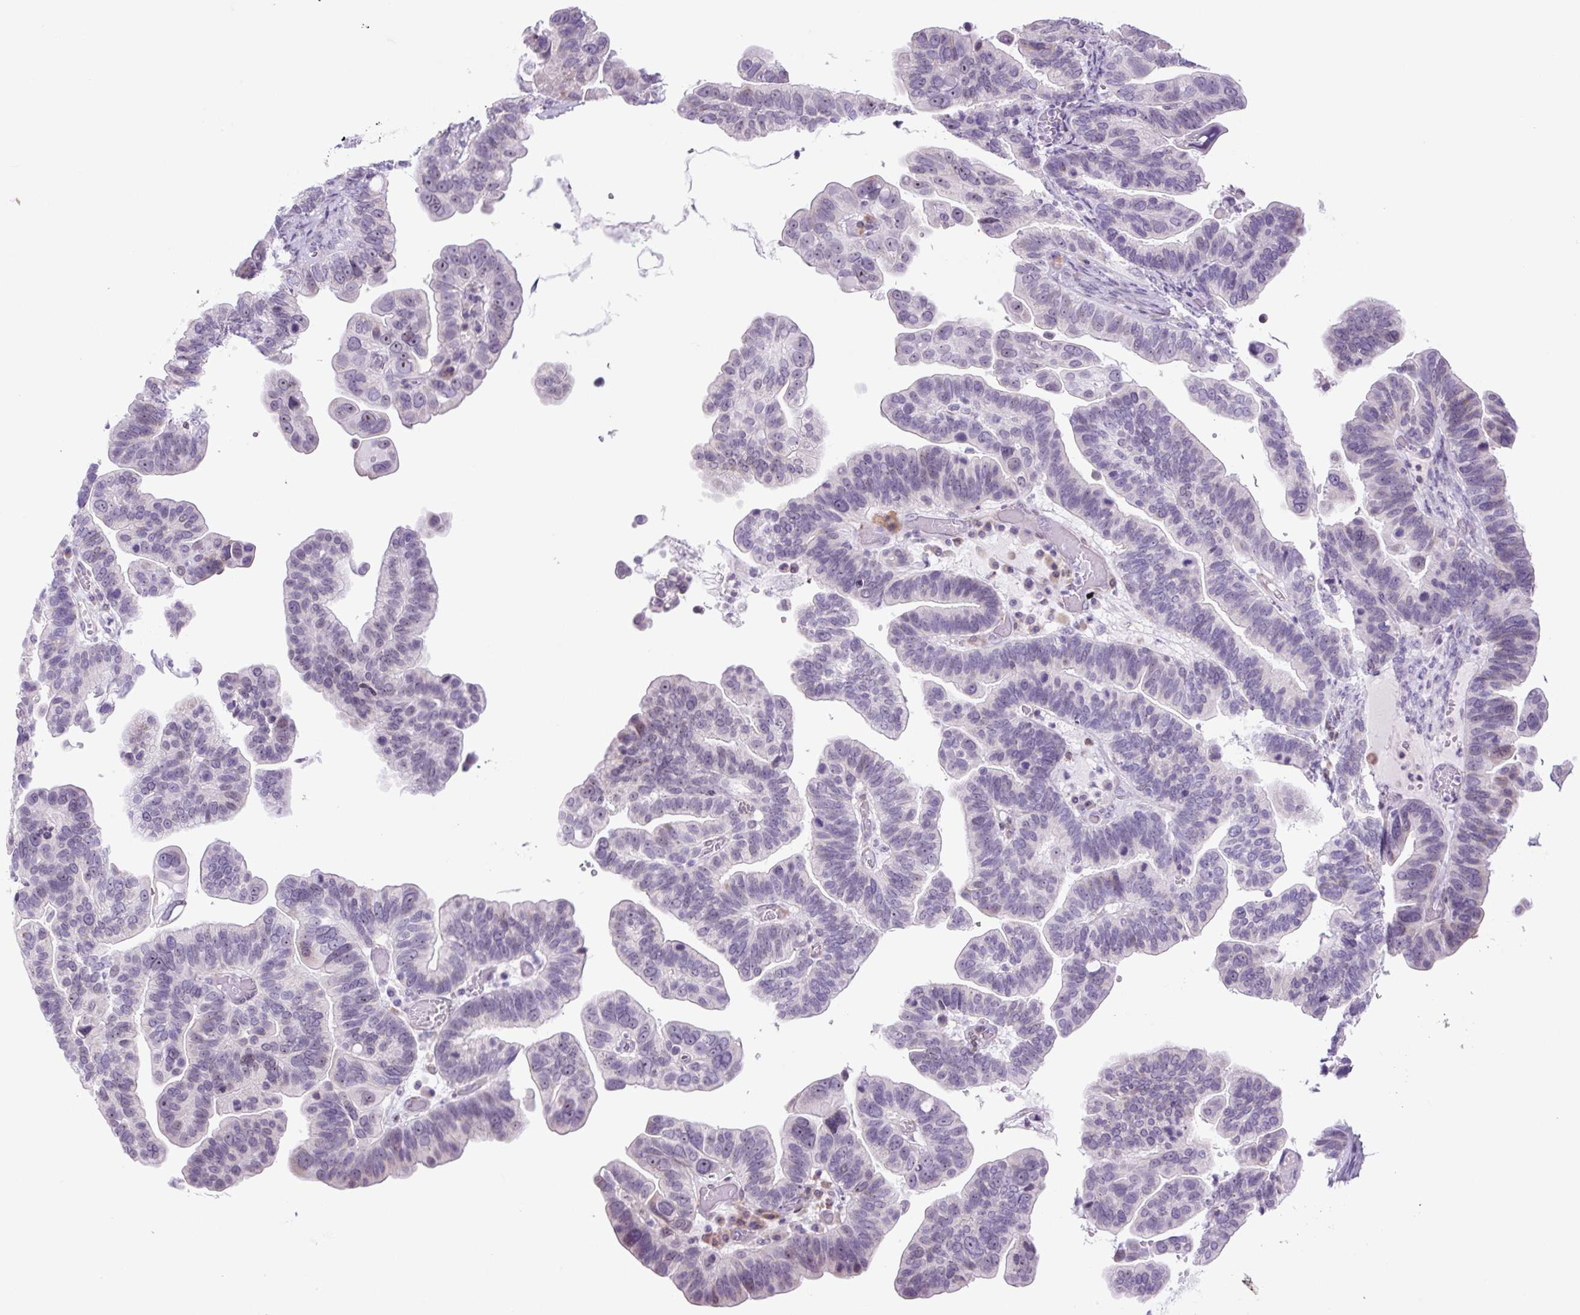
{"staining": {"intensity": "moderate", "quantity": "25%-75%", "location": "nuclear"}, "tissue": "ovarian cancer", "cell_type": "Tumor cells", "image_type": "cancer", "snomed": [{"axis": "morphology", "description": "Cystadenocarcinoma, serous, NOS"}, {"axis": "topography", "description": "Ovary"}], "caption": "Protein expression analysis of serous cystadenocarcinoma (ovarian) exhibits moderate nuclear expression in approximately 25%-75% of tumor cells.", "gene": "RRS1", "patient": {"sex": "female", "age": 56}}